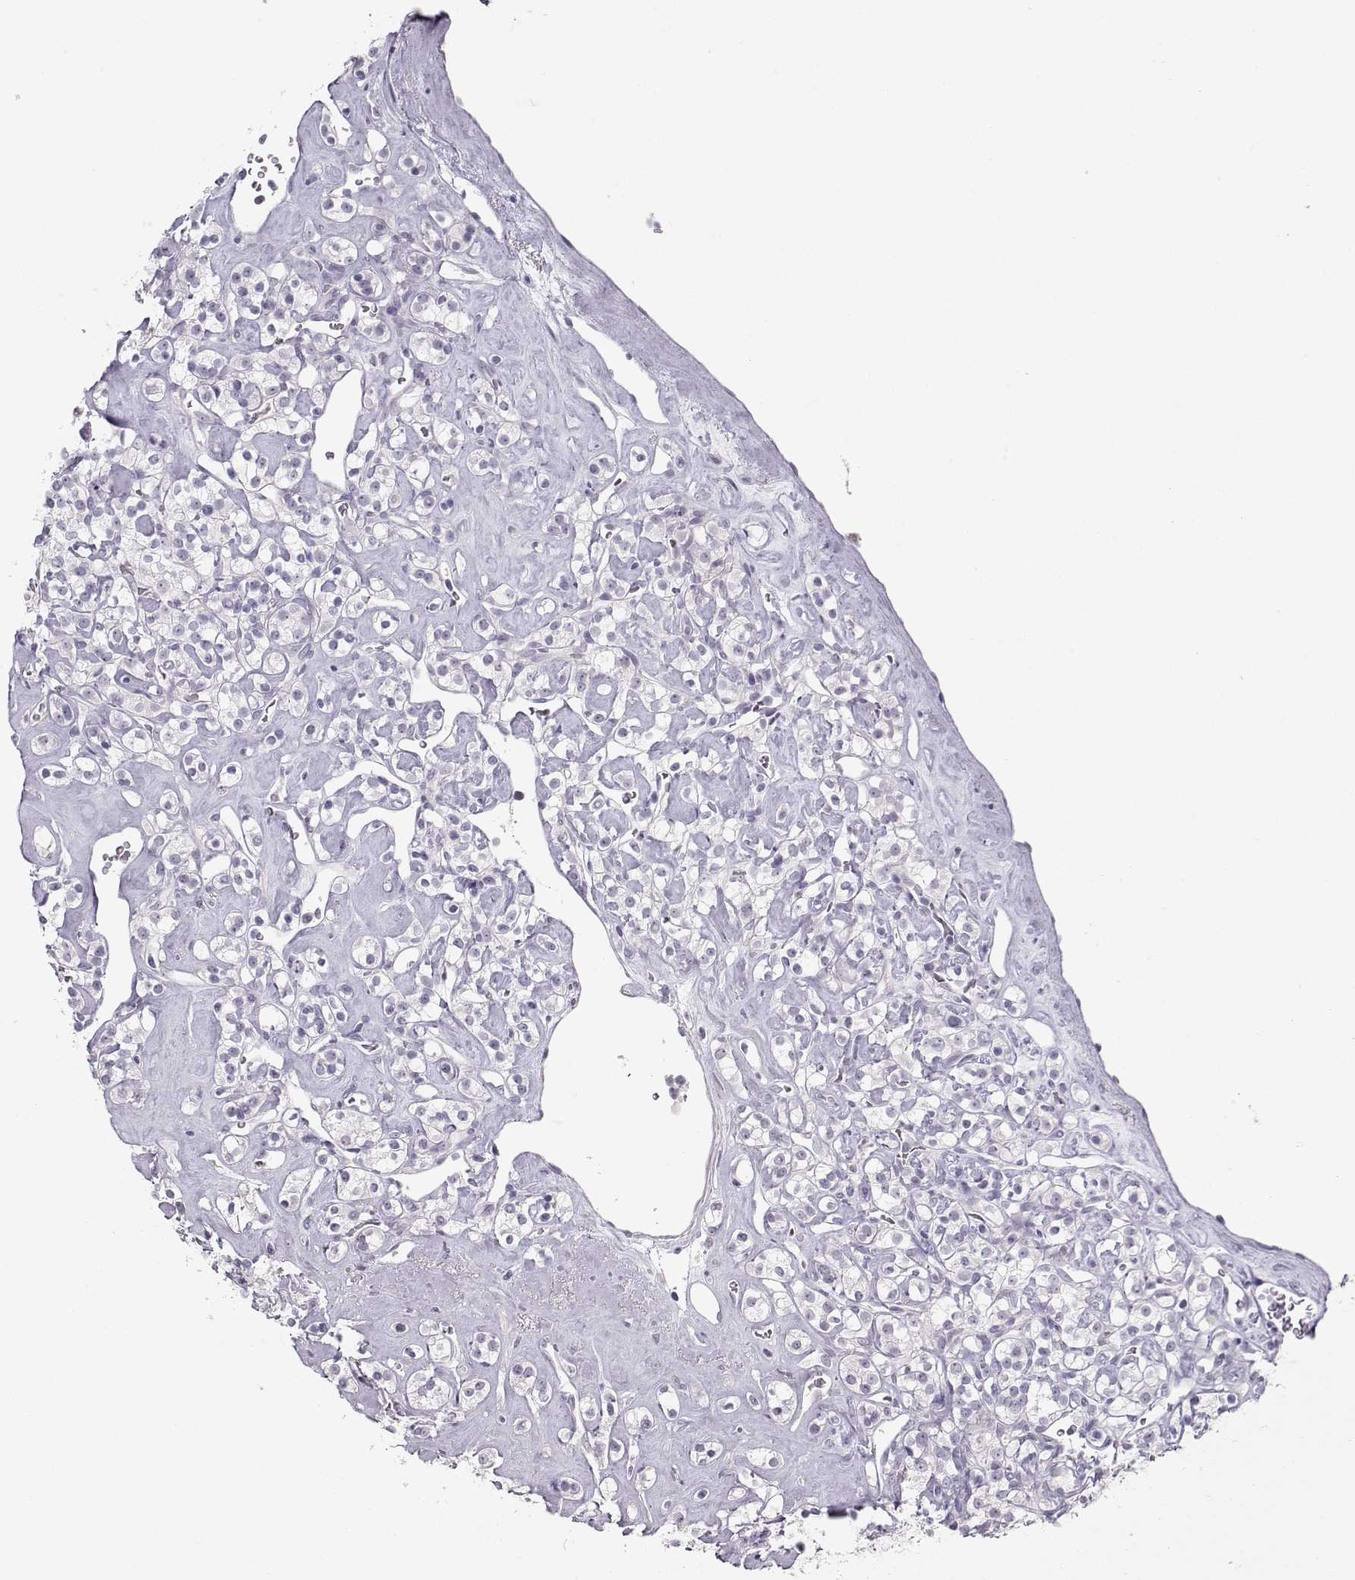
{"staining": {"intensity": "negative", "quantity": "none", "location": "none"}, "tissue": "renal cancer", "cell_type": "Tumor cells", "image_type": "cancer", "snomed": [{"axis": "morphology", "description": "Adenocarcinoma, NOS"}, {"axis": "topography", "description": "Kidney"}], "caption": "IHC of human adenocarcinoma (renal) shows no expression in tumor cells.", "gene": "IMPG1", "patient": {"sex": "male", "age": 77}}